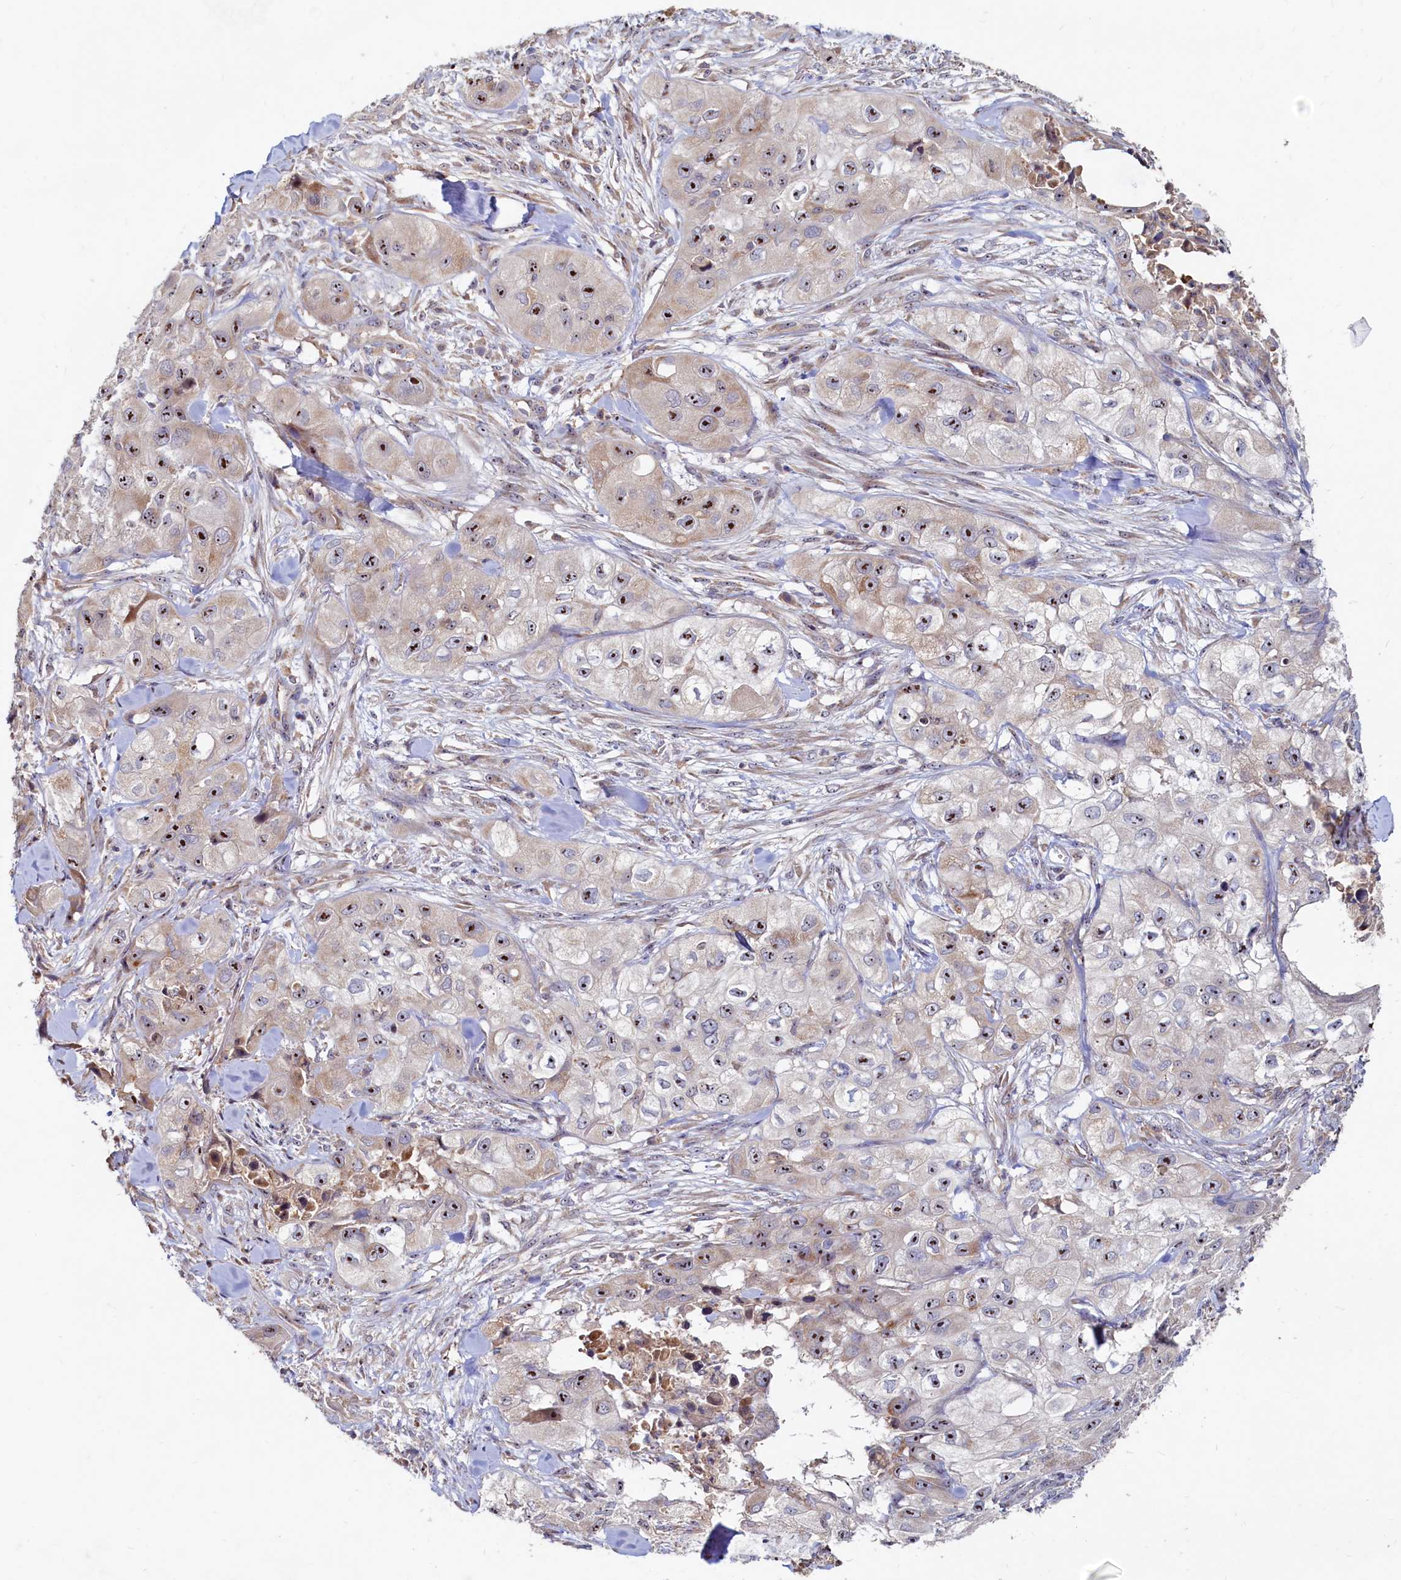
{"staining": {"intensity": "moderate", "quantity": "25%-75%", "location": "cytoplasmic/membranous,nuclear"}, "tissue": "skin cancer", "cell_type": "Tumor cells", "image_type": "cancer", "snomed": [{"axis": "morphology", "description": "Squamous cell carcinoma, NOS"}, {"axis": "topography", "description": "Skin"}, {"axis": "topography", "description": "Subcutis"}], "caption": "This is an image of IHC staining of skin squamous cell carcinoma, which shows moderate positivity in the cytoplasmic/membranous and nuclear of tumor cells.", "gene": "RGS7BP", "patient": {"sex": "male", "age": 73}}